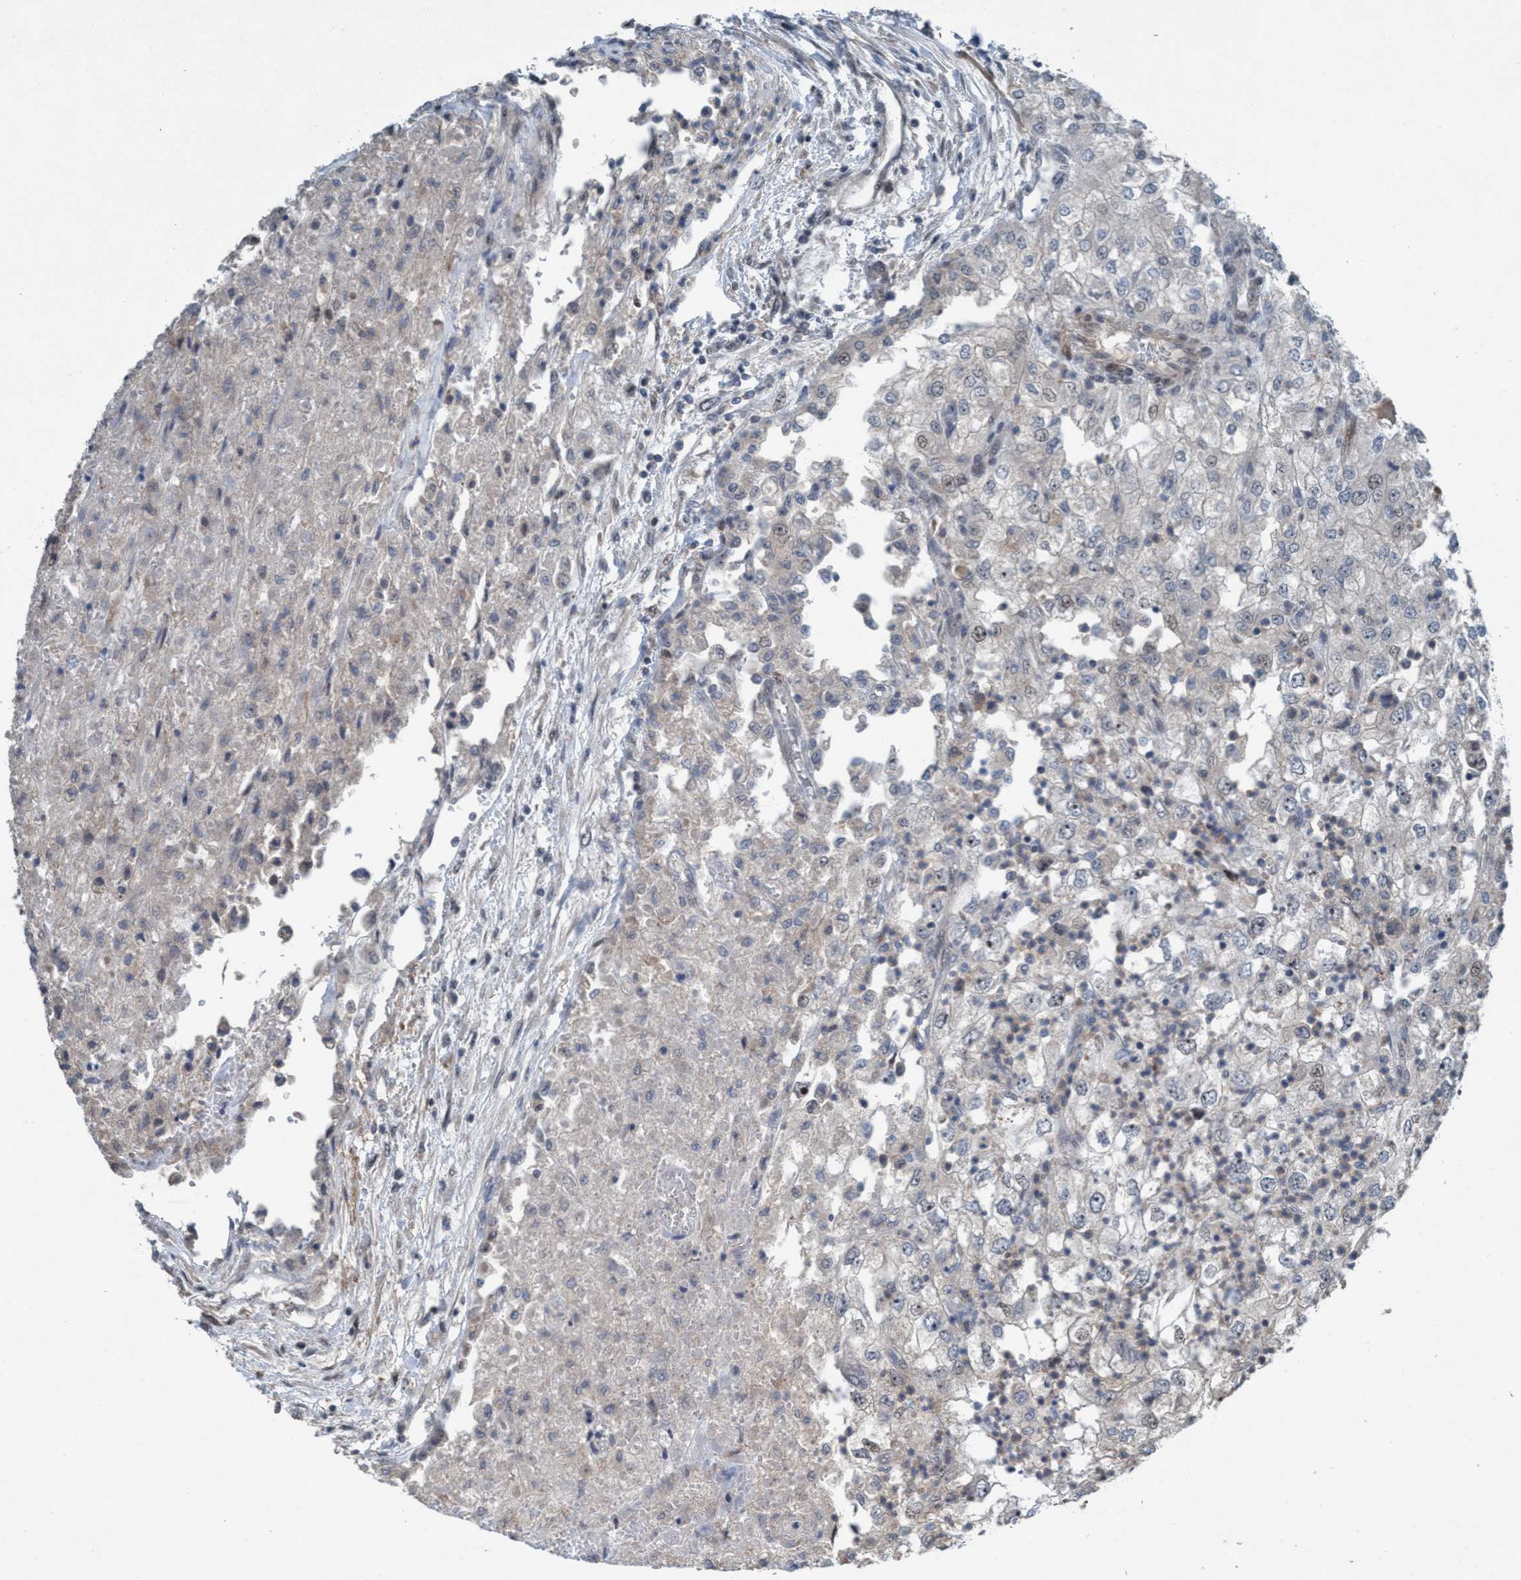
{"staining": {"intensity": "weak", "quantity": "<25%", "location": "cytoplasmic/membranous,nuclear"}, "tissue": "renal cancer", "cell_type": "Tumor cells", "image_type": "cancer", "snomed": [{"axis": "morphology", "description": "Adenocarcinoma, NOS"}, {"axis": "topography", "description": "Kidney"}], "caption": "Renal adenocarcinoma stained for a protein using IHC exhibits no positivity tumor cells.", "gene": "NISCH", "patient": {"sex": "female", "age": 54}}